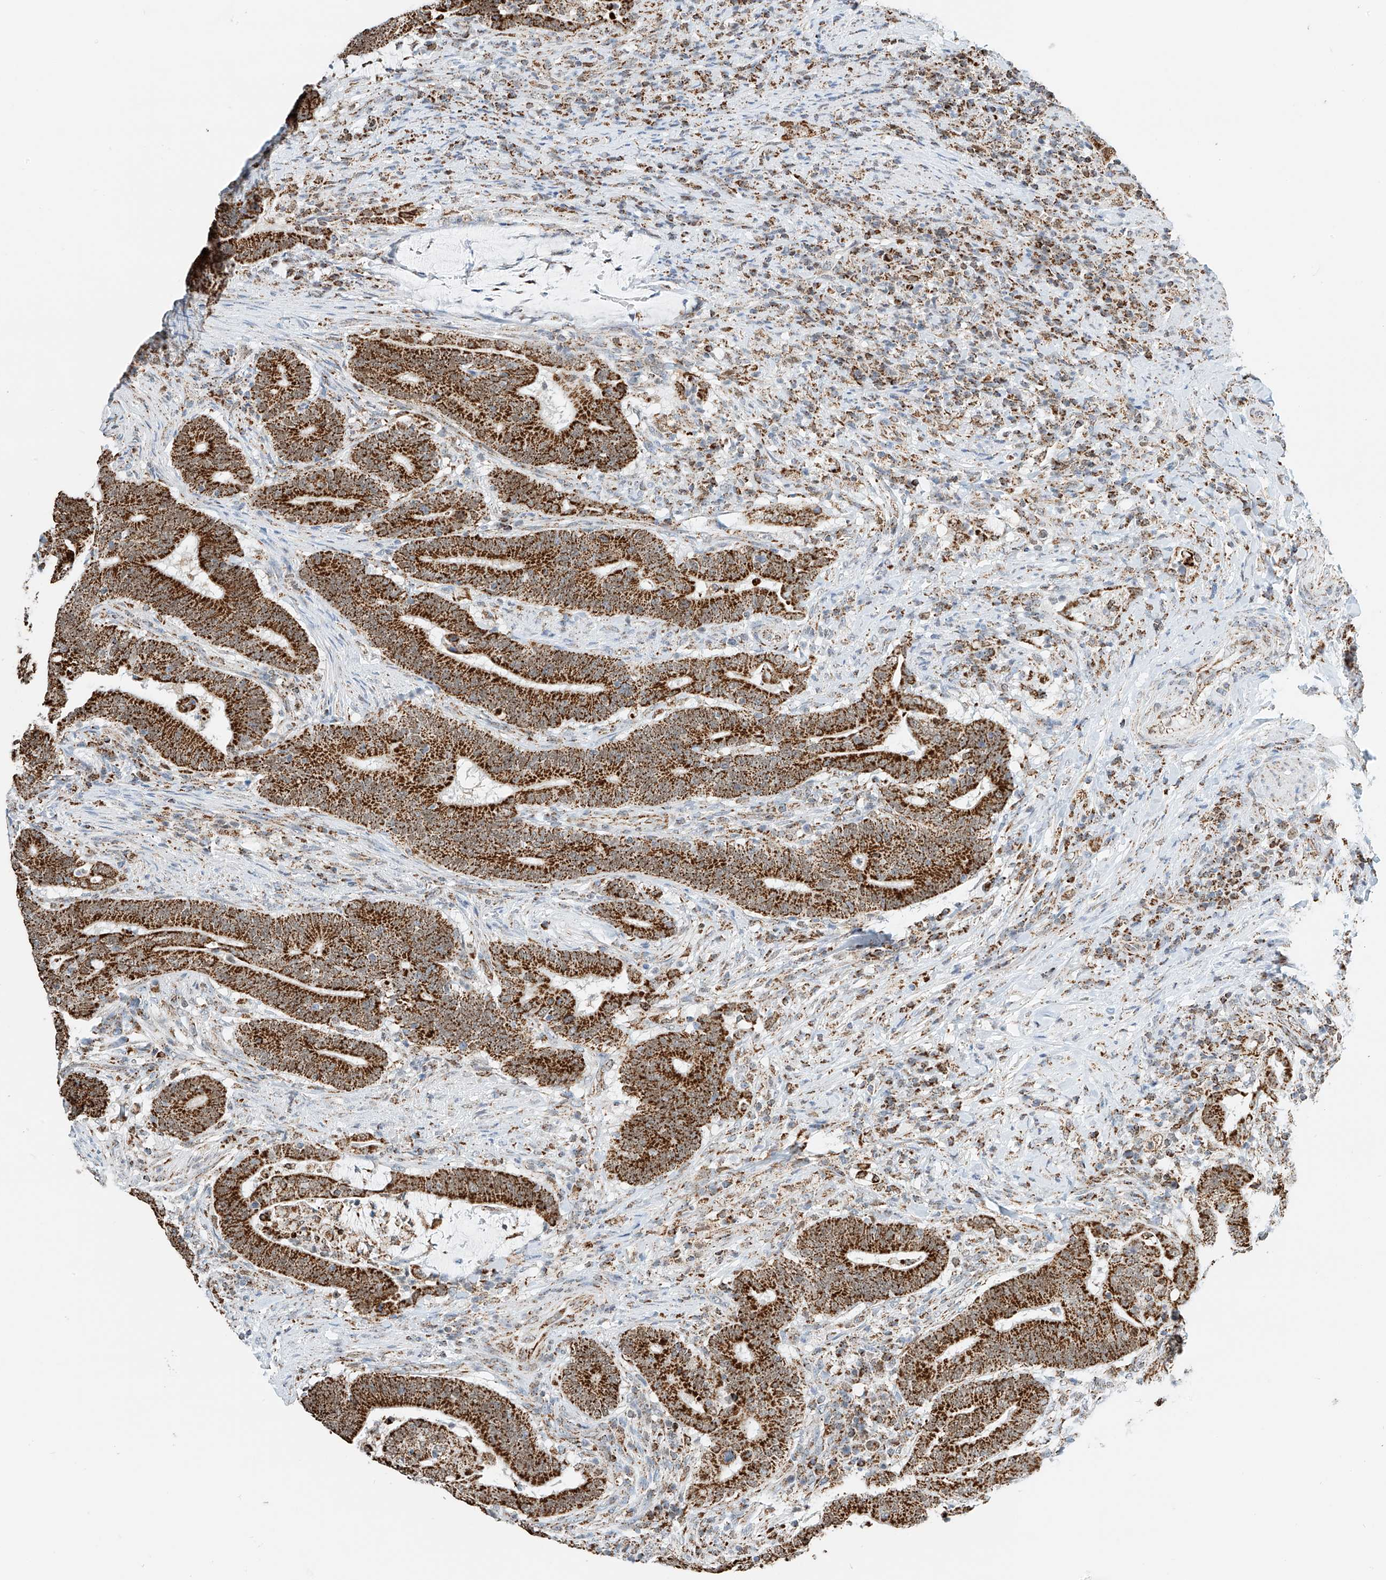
{"staining": {"intensity": "strong", "quantity": ">75%", "location": "cytoplasmic/membranous"}, "tissue": "colorectal cancer", "cell_type": "Tumor cells", "image_type": "cancer", "snomed": [{"axis": "morphology", "description": "Adenocarcinoma, NOS"}, {"axis": "topography", "description": "Colon"}], "caption": "The immunohistochemical stain shows strong cytoplasmic/membranous positivity in tumor cells of colorectal cancer (adenocarcinoma) tissue.", "gene": "PPA2", "patient": {"sex": "female", "age": 66}}